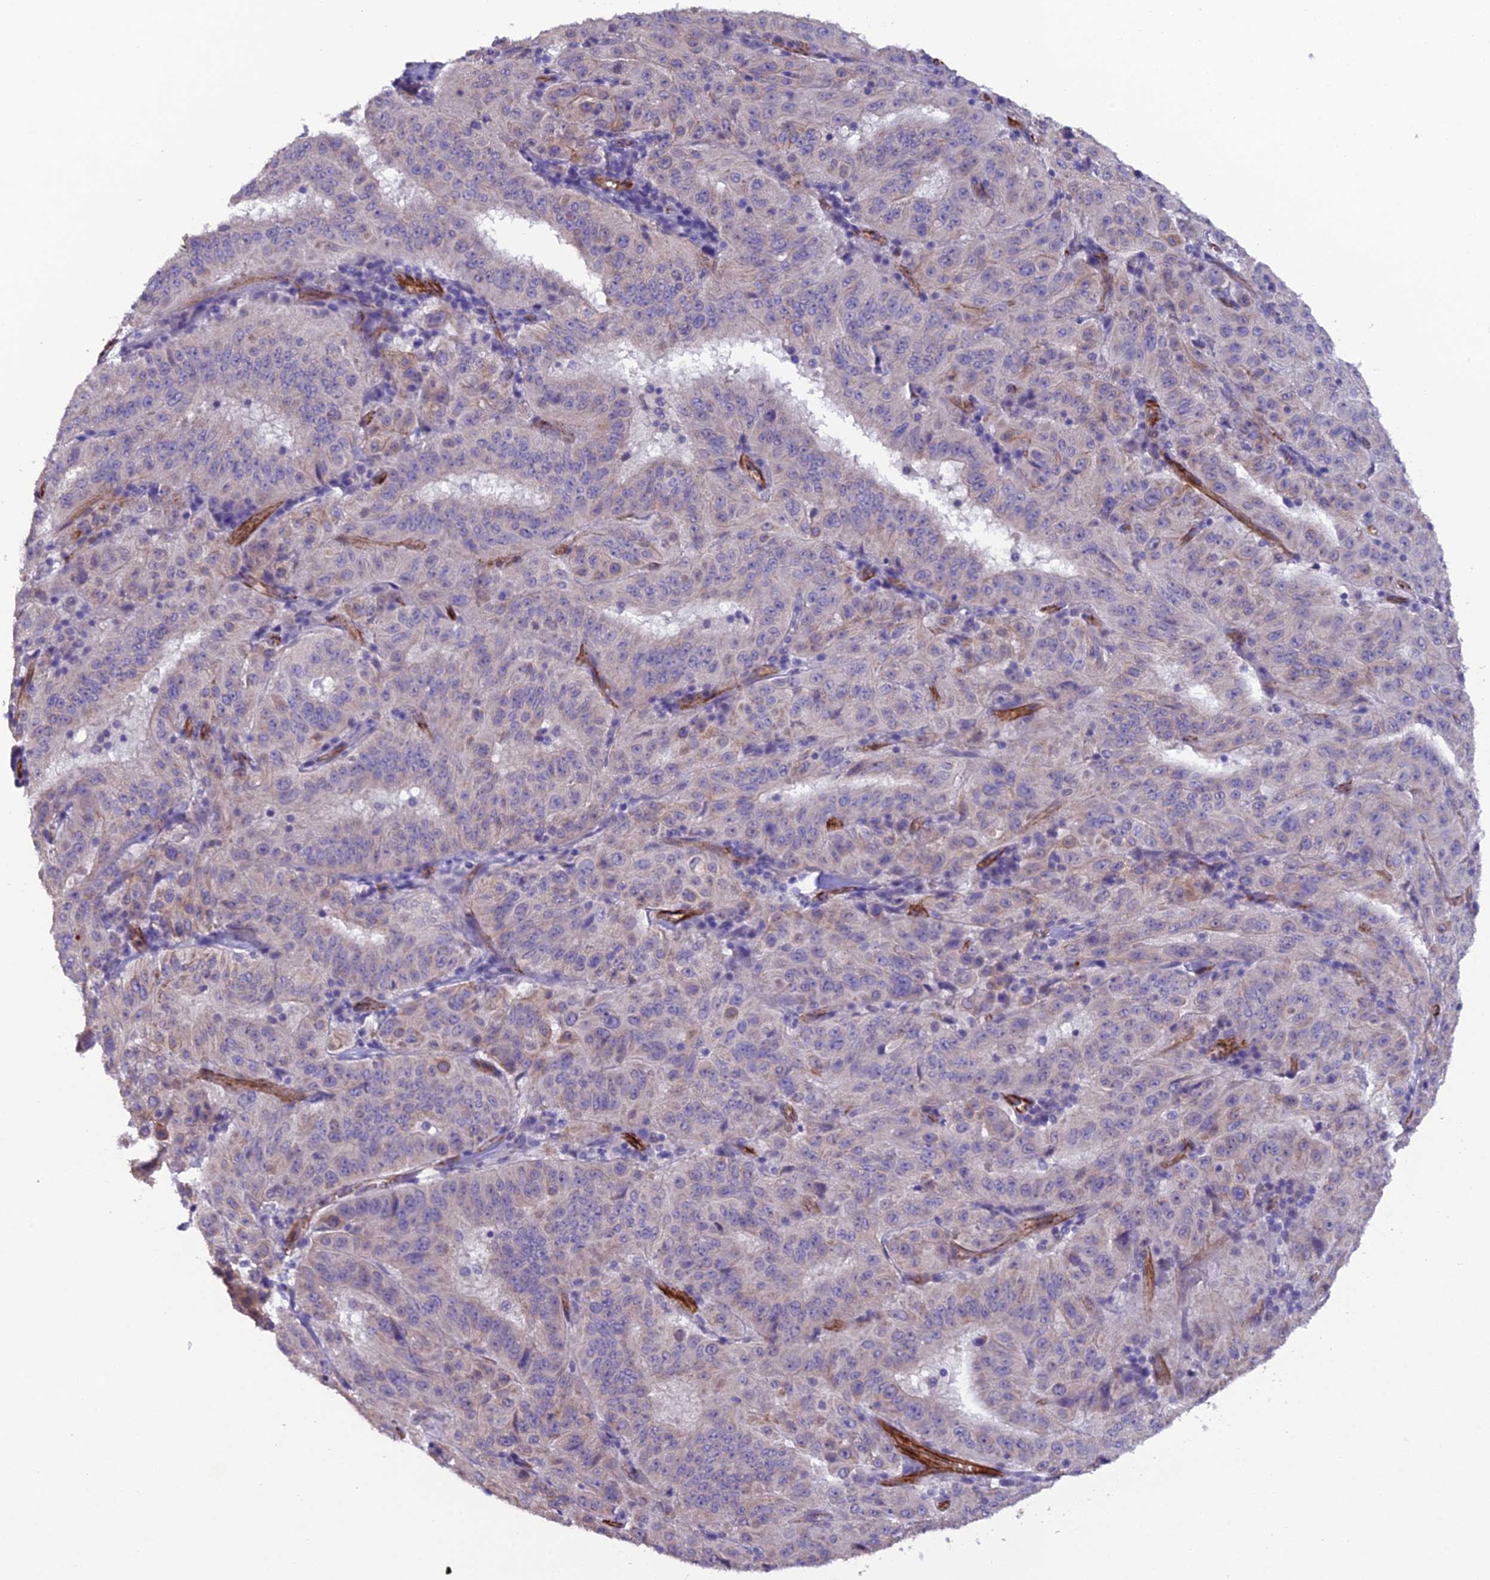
{"staining": {"intensity": "negative", "quantity": "none", "location": "none"}, "tissue": "pancreatic cancer", "cell_type": "Tumor cells", "image_type": "cancer", "snomed": [{"axis": "morphology", "description": "Adenocarcinoma, NOS"}, {"axis": "topography", "description": "Pancreas"}], "caption": "The photomicrograph exhibits no staining of tumor cells in pancreatic cancer. The staining is performed using DAB brown chromogen with nuclei counter-stained in using hematoxylin.", "gene": "CFAP47", "patient": {"sex": "male", "age": 63}}